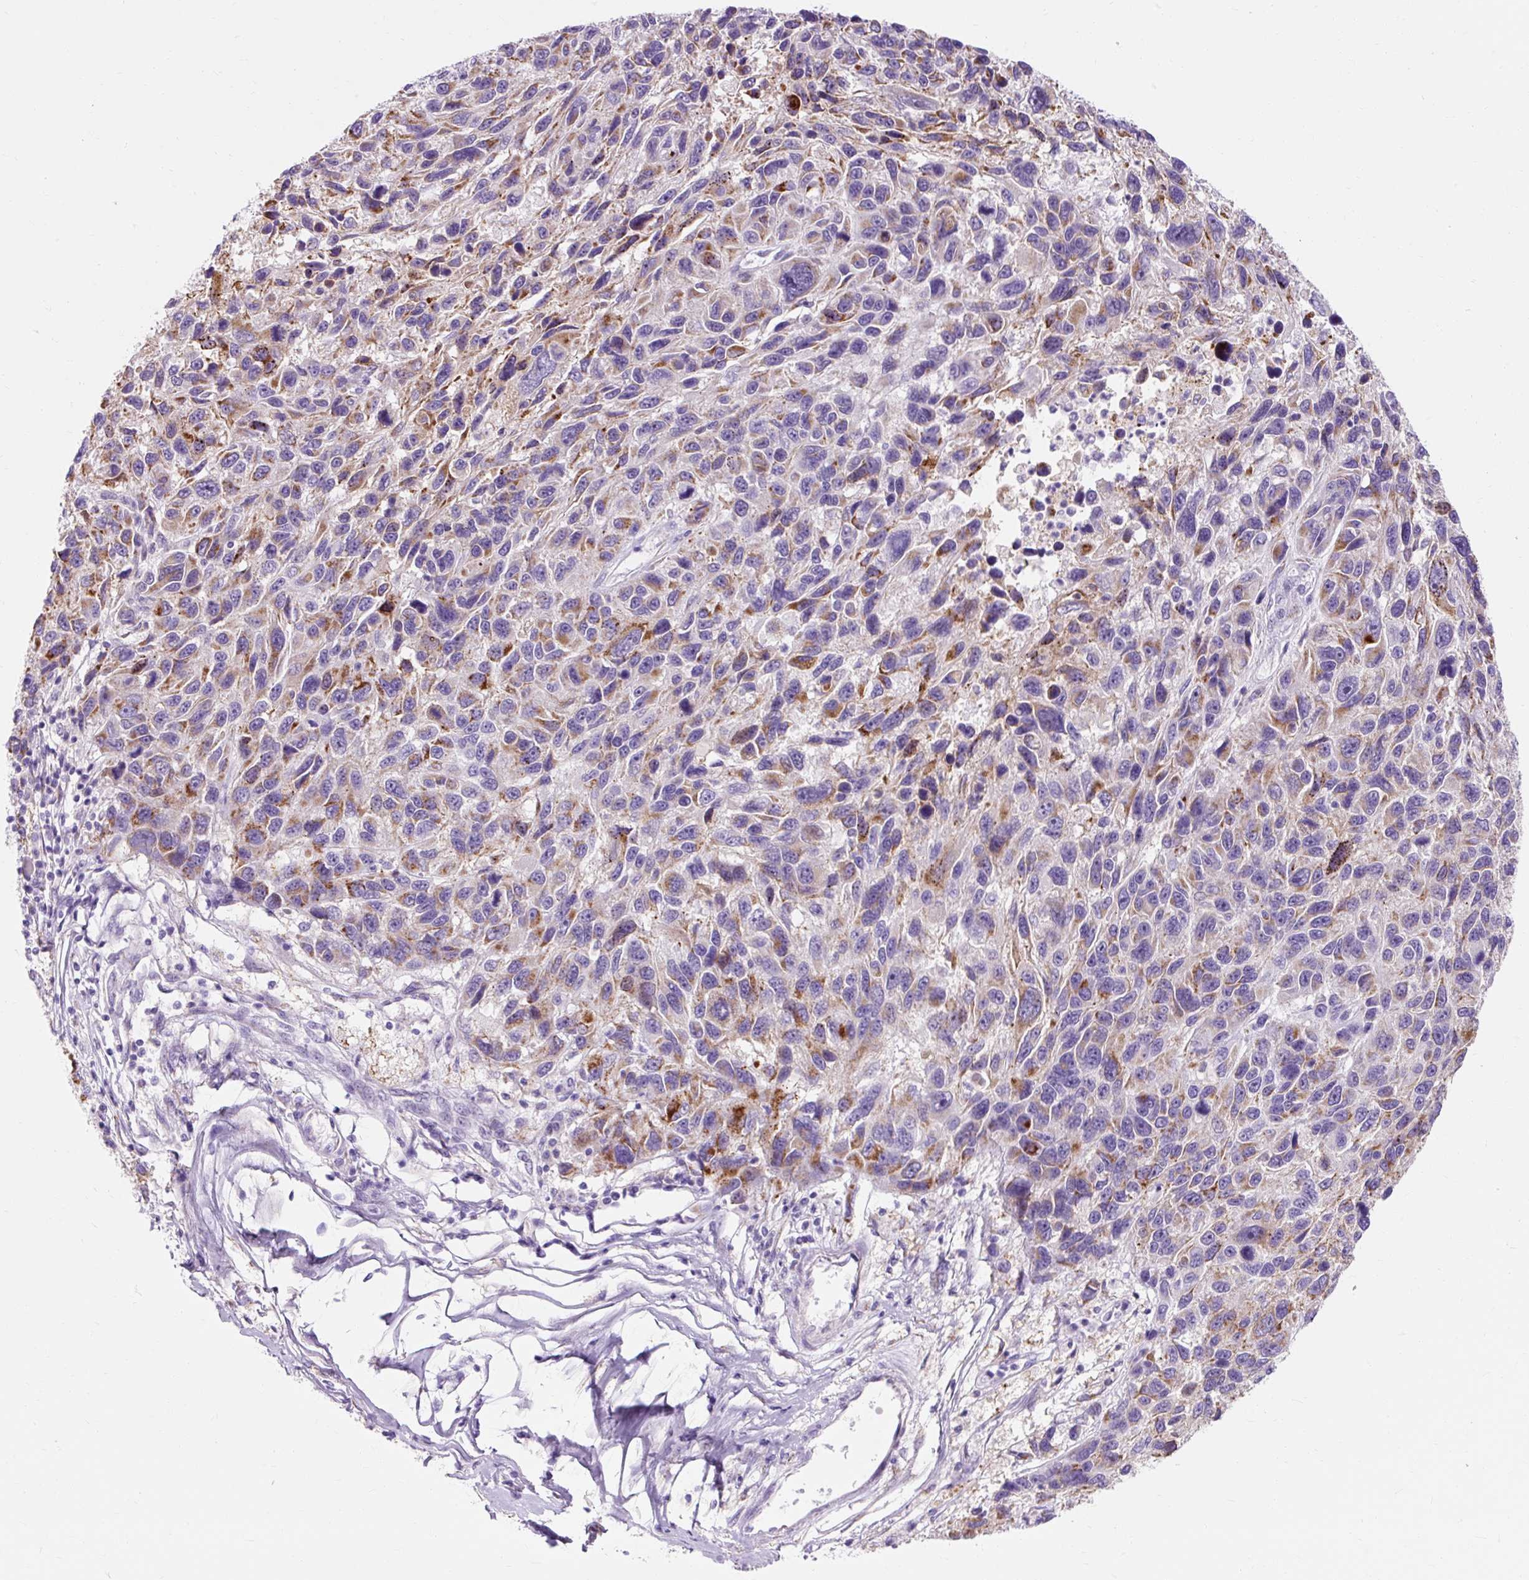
{"staining": {"intensity": "negative", "quantity": "none", "location": "none"}, "tissue": "melanoma", "cell_type": "Tumor cells", "image_type": "cancer", "snomed": [{"axis": "morphology", "description": "Malignant melanoma, NOS"}, {"axis": "topography", "description": "Skin"}], "caption": "Immunohistochemistry photomicrograph of human melanoma stained for a protein (brown), which reveals no expression in tumor cells.", "gene": "CLDN25", "patient": {"sex": "male", "age": 53}}